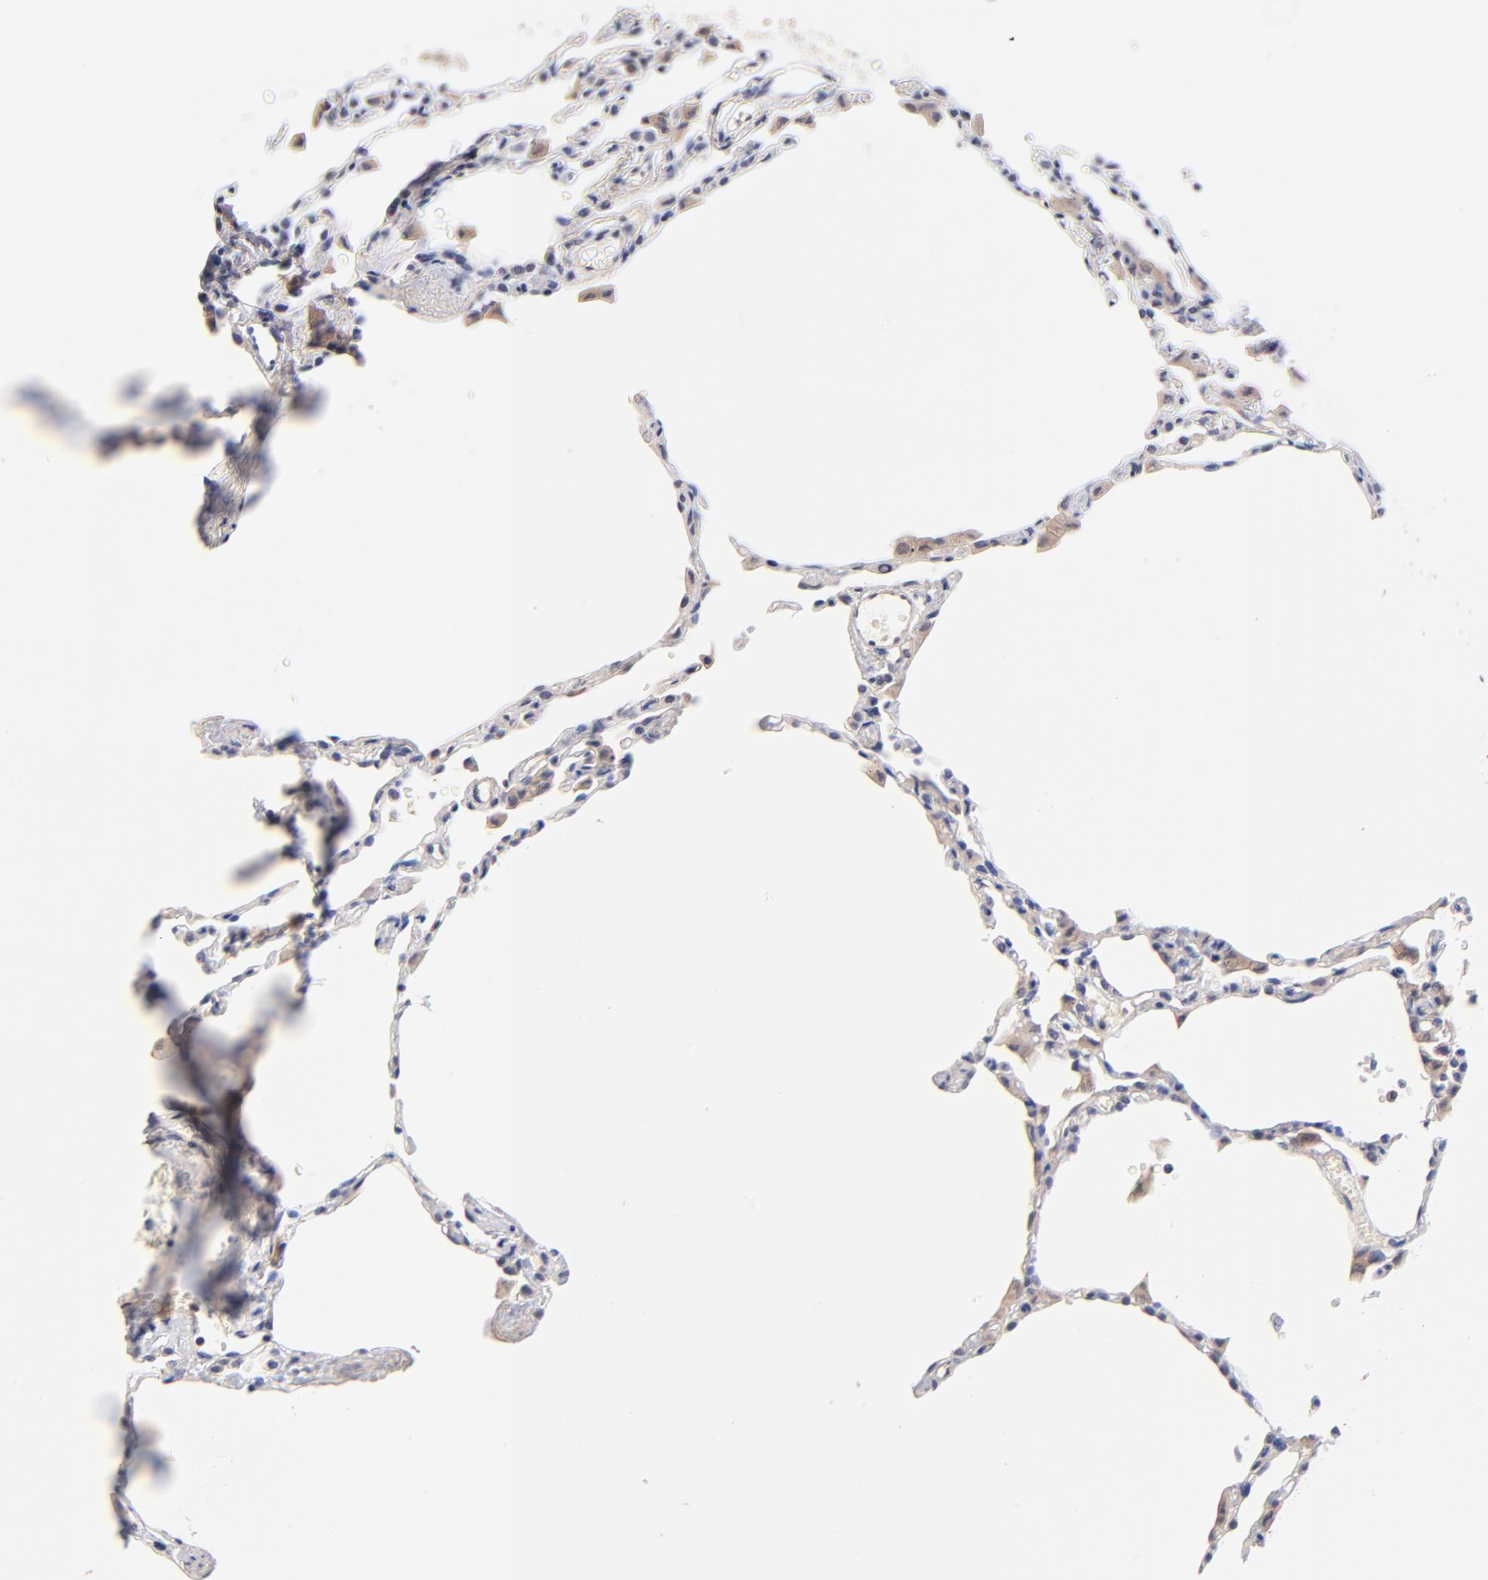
{"staining": {"intensity": "negative", "quantity": "none", "location": "none"}, "tissue": "lung", "cell_type": "Alveolar cells", "image_type": "normal", "snomed": [{"axis": "morphology", "description": "Normal tissue, NOS"}, {"axis": "topography", "description": "Lung"}], "caption": "This is a histopathology image of immunohistochemistry (IHC) staining of benign lung, which shows no positivity in alveolar cells.", "gene": "RIBC2", "patient": {"sex": "female", "age": 49}}